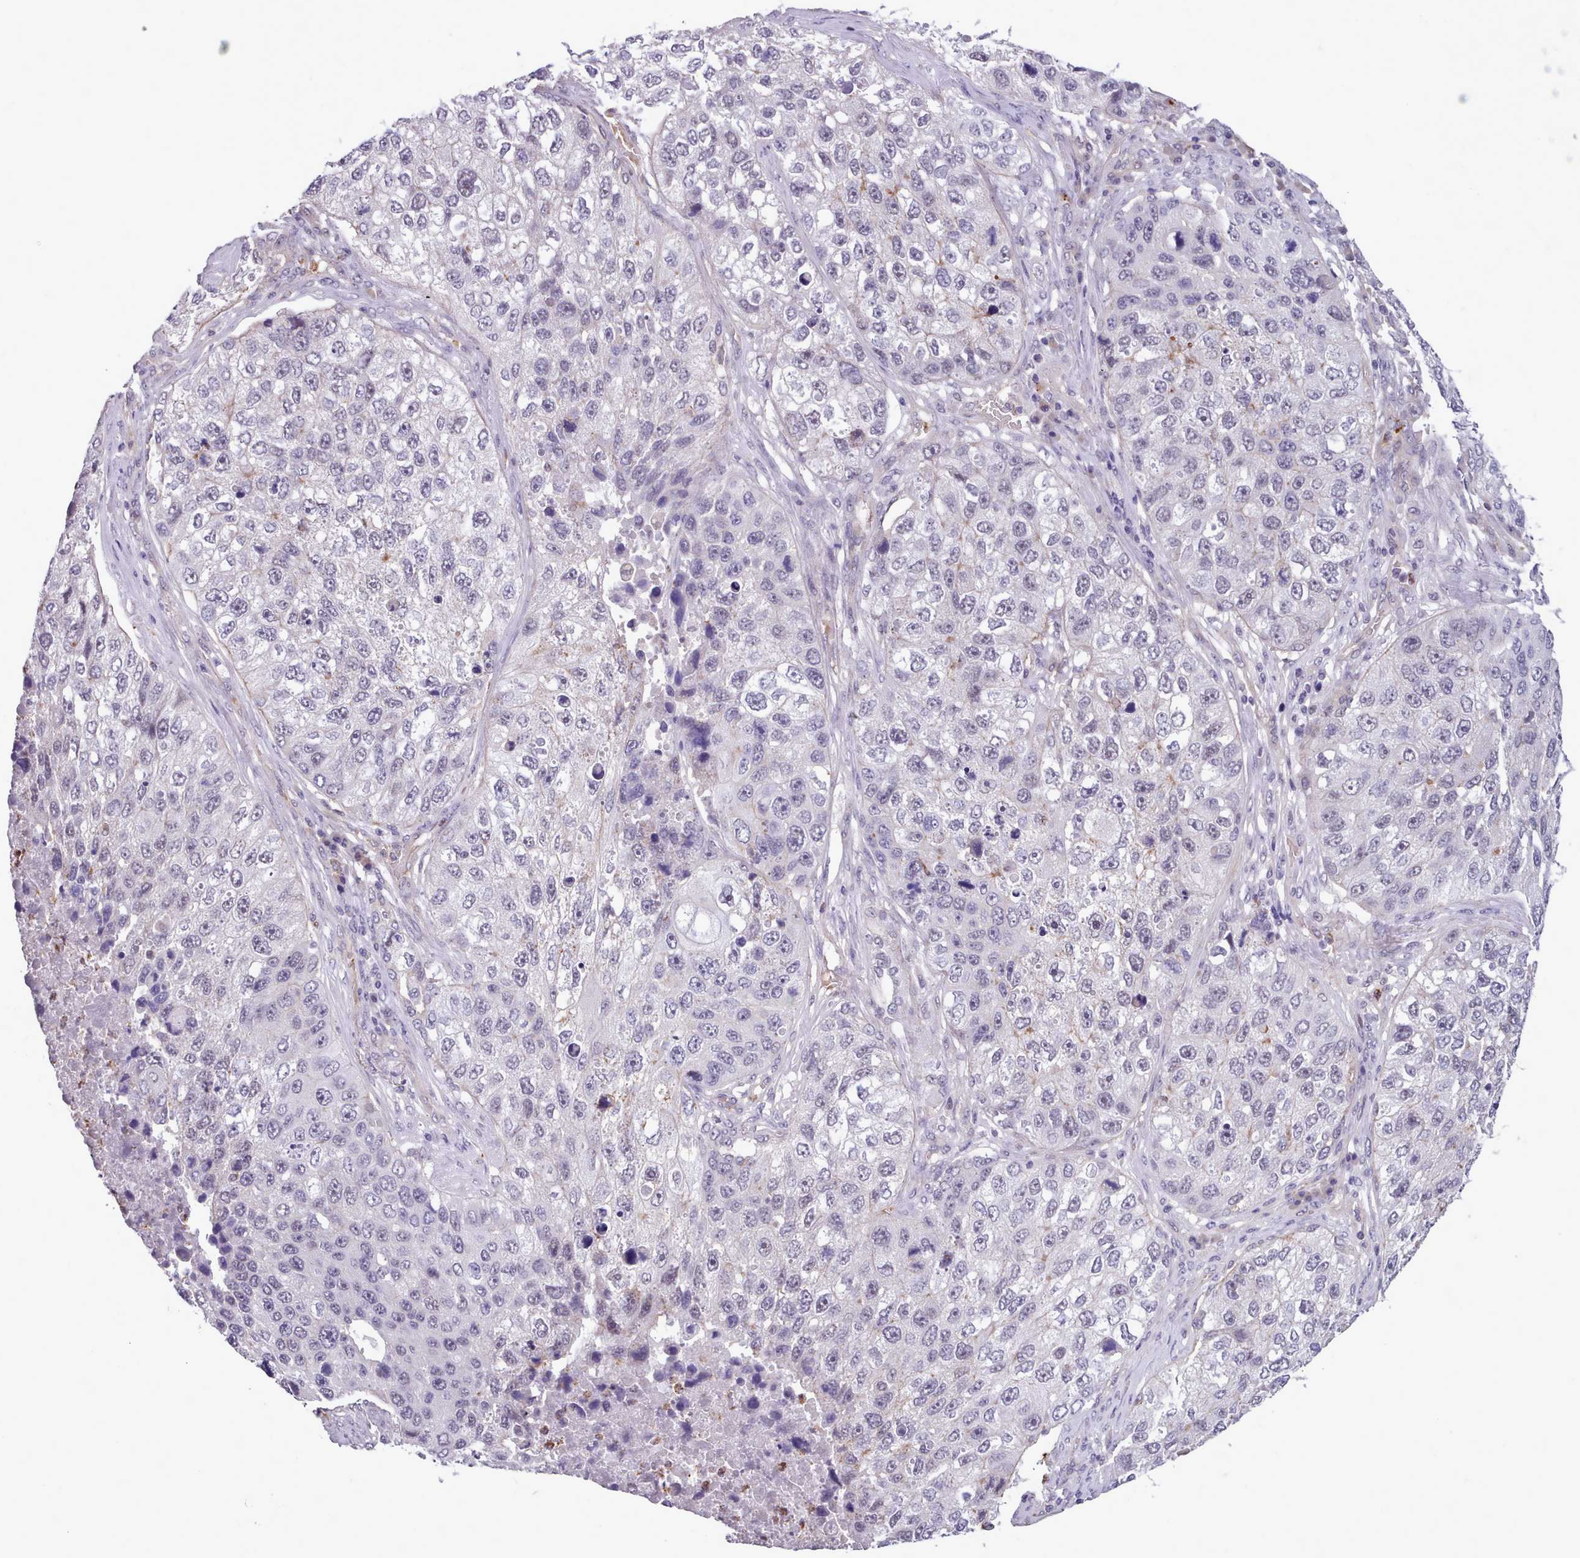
{"staining": {"intensity": "negative", "quantity": "none", "location": "none"}, "tissue": "lung cancer", "cell_type": "Tumor cells", "image_type": "cancer", "snomed": [{"axis": "morphology", "description": "Squamous cell carcinoma, NOS"}, {"axis": "topography", "description": "Lung"}], "caption": "DAB (3,3'-diaminobenzidine) immunohistochemical staining of human lung cancer (squamous cell carcinoma) shows no significant staining in tumor cells. Brightfield microscopy of immunohistochemistry (IHC) stained with DAB (brown) and hematoxylin (blue), captured at high magnification.", "gene": "KCTD16", "patient": {"sex": "male", "age": 61}}